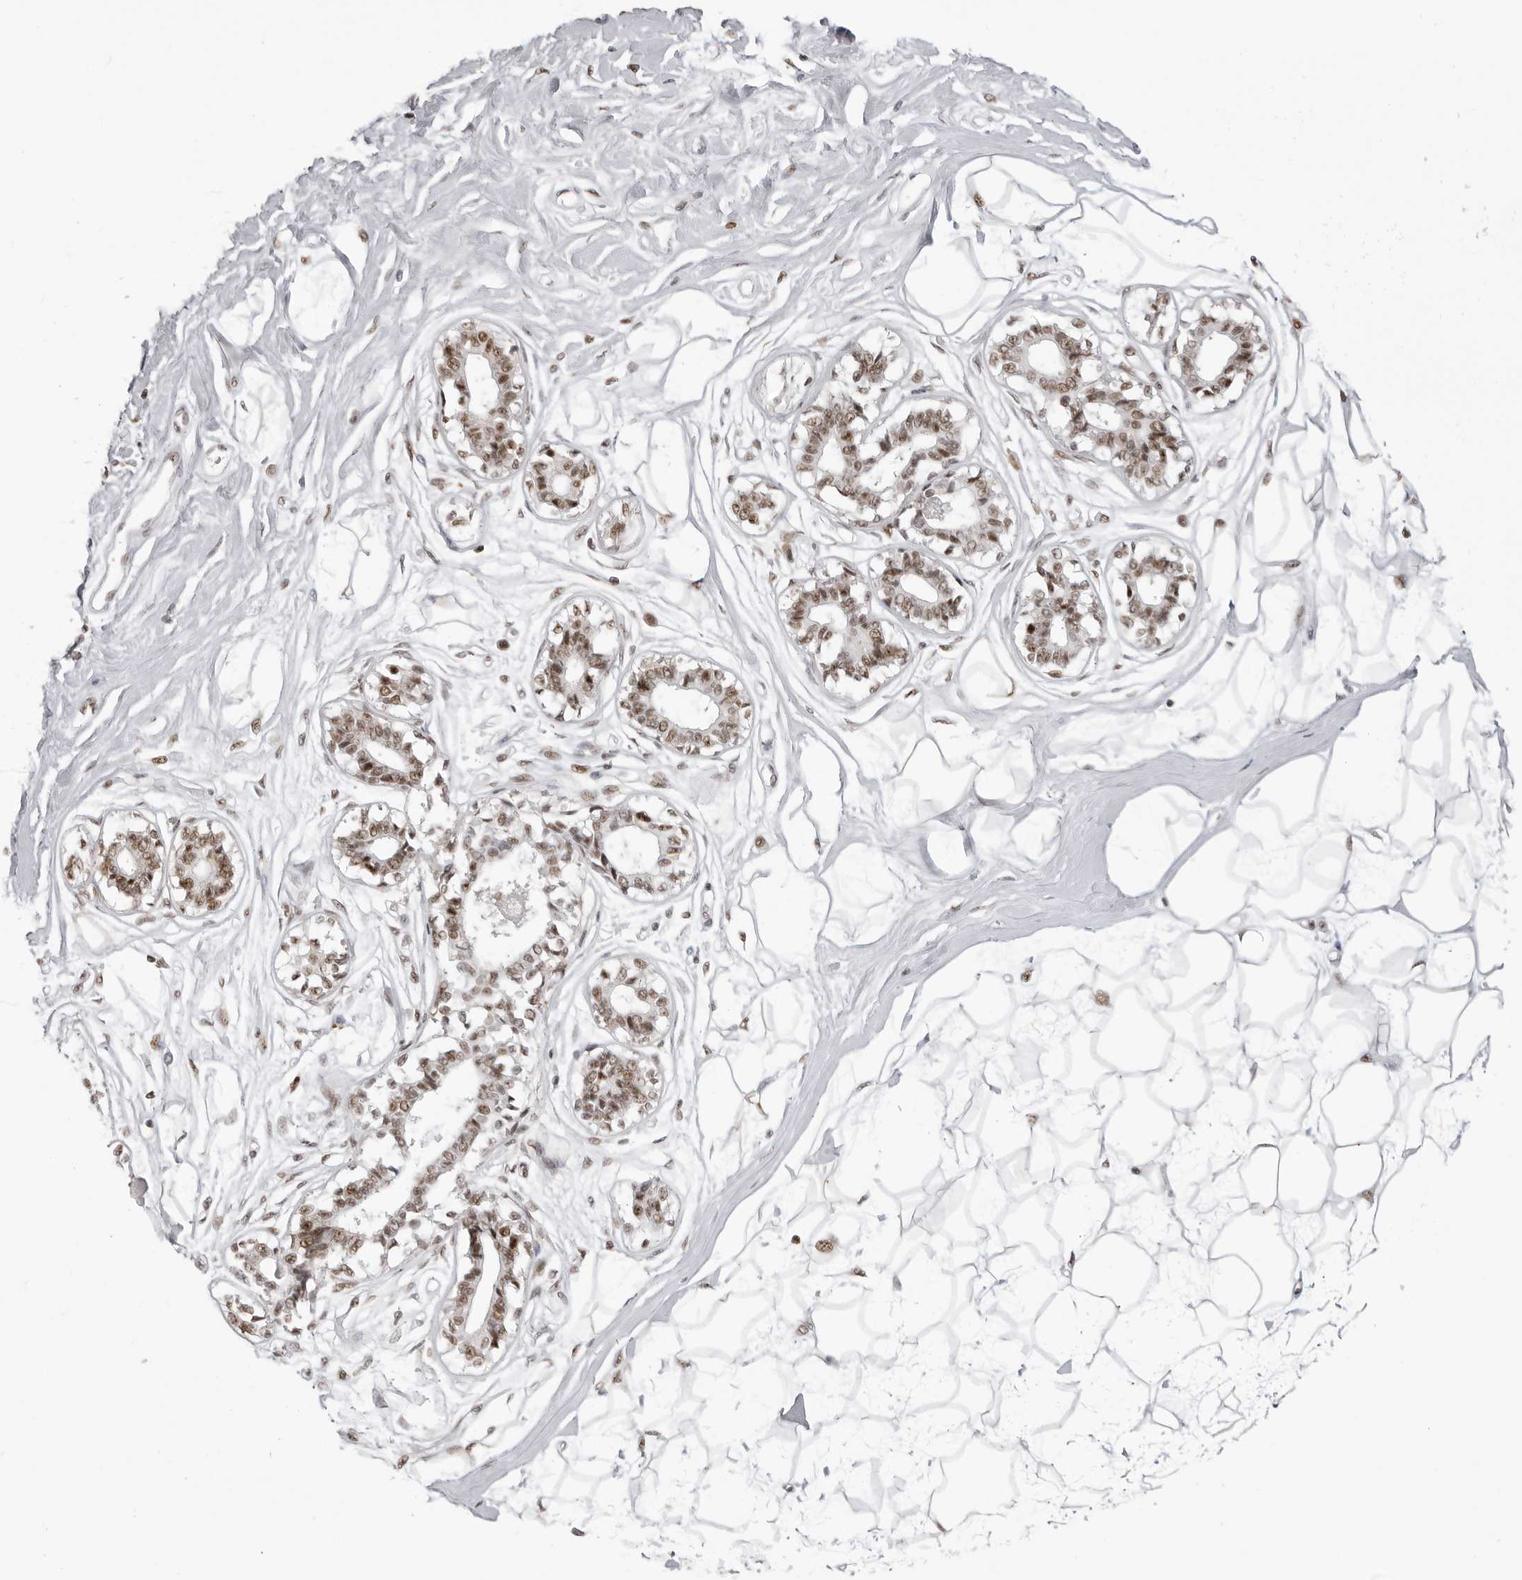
{"staining": {"intensity": "weak", "quantity": "25%-75%", "location": "nuclear"}, "tissue": "breast", "cell_type": "Adipocytes", "image_type": "normal", "snomed": [{"axis": "morphology", "description": "Normal tissue, NOS"}, {"axis": "topography", "description": "Breast"}], "caption": "Immunohistochemical staining of unremarkable human breast displays 25%-75% levels of weak nuclear protein expression in approximately 25%-75% of adipocytes.", "gene": "WRAP53", "patient": {"sex": "female", "age": 45}}